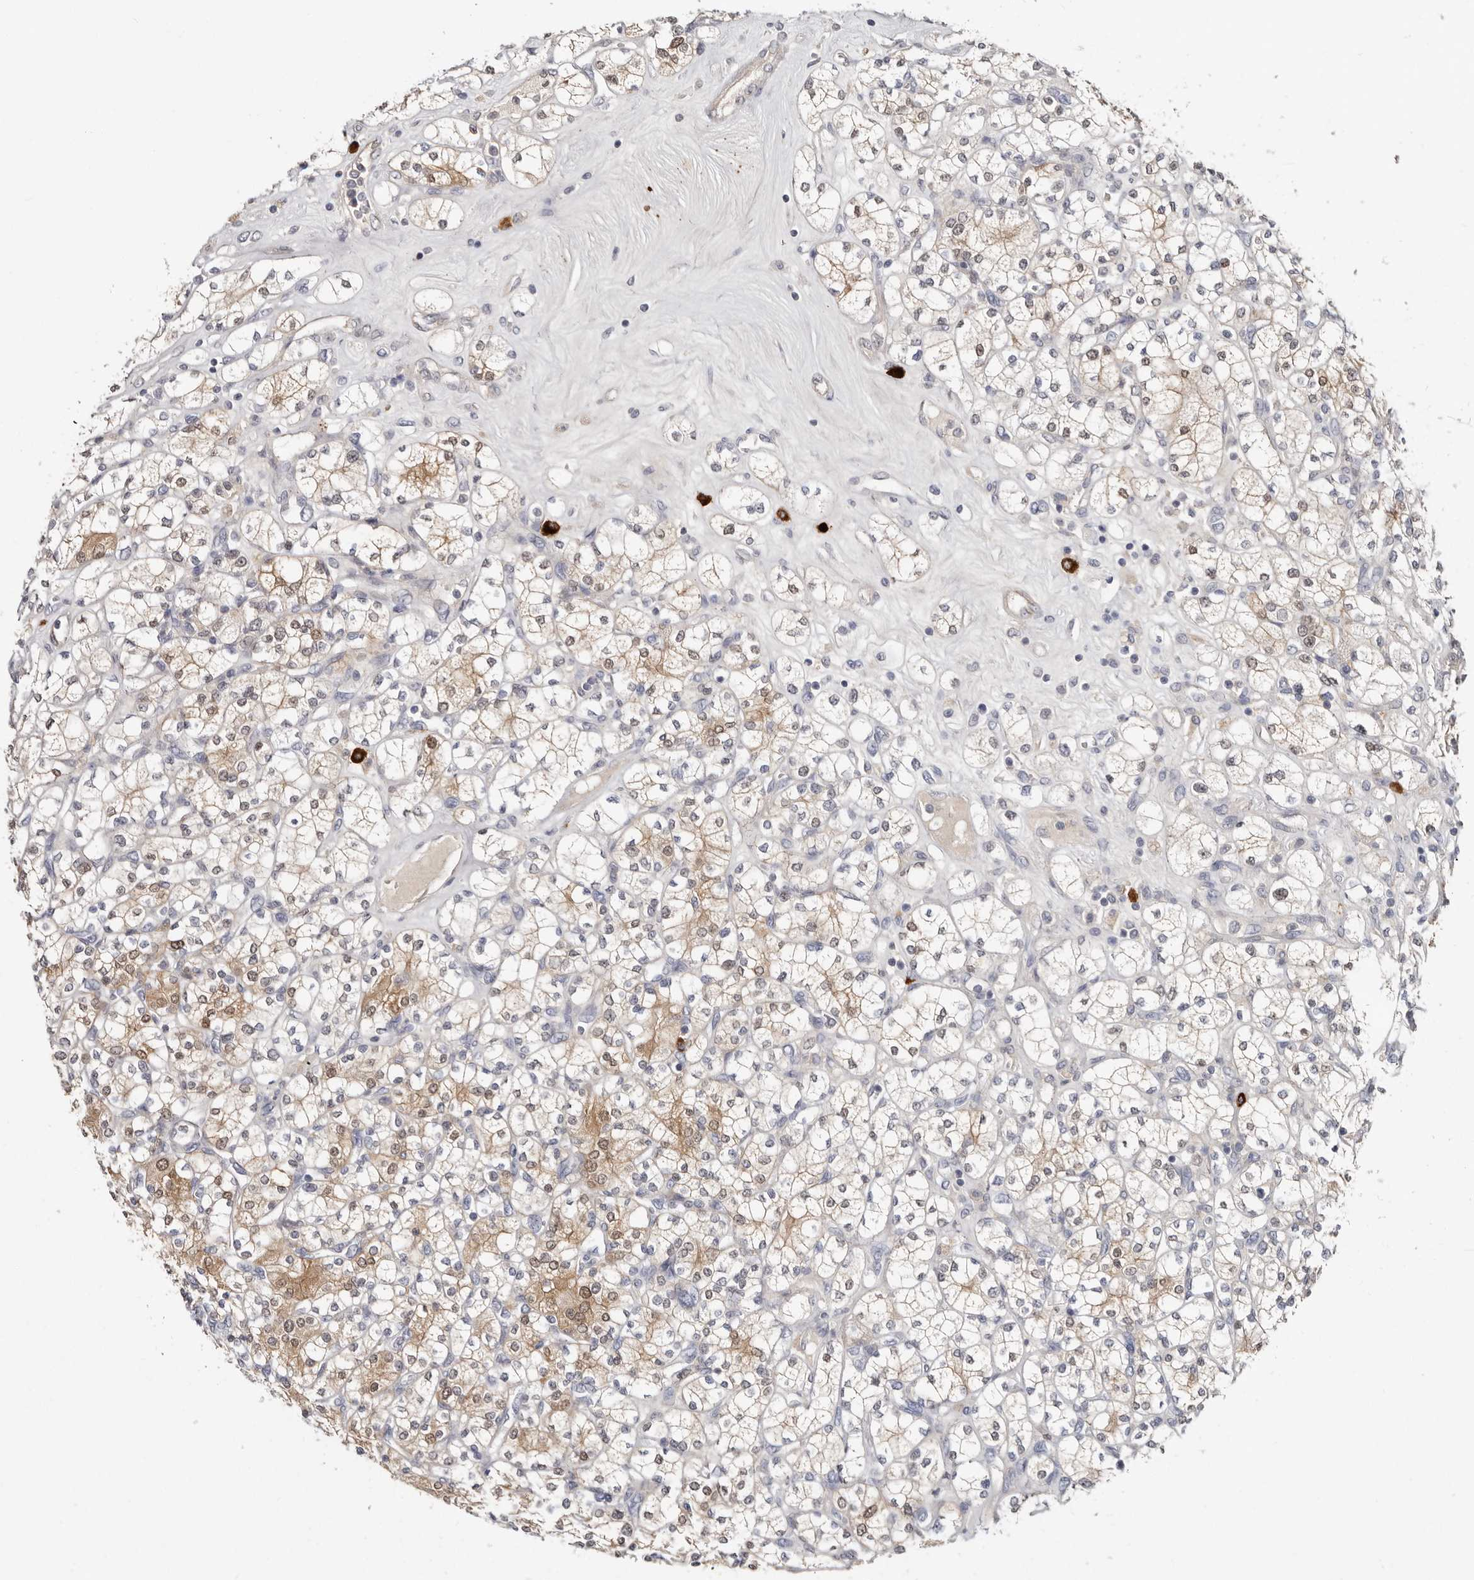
{"staining": {"intensity": "moderate", "quantity": "25%-75%", "location": "cytoplasmic/membranous,nuclear"}, "tissue": "renal cancer", "cell_type": "Tumor cells", "image_type": "cancer", "snomed": [{"axis": "morphology", "description": "Adenocarcinoma, NOS"}, {"axis": "topography", "description": "Kidney"}], "caption": "Renal adenocarcinoma stained for a protein (brown) shows moderate cytoplasmic/membranous and nuclear positive expression in about 25%-75% of tumor cells.", "gene": "PKDCC", "patient": {"sex": "male", "age": 77}}